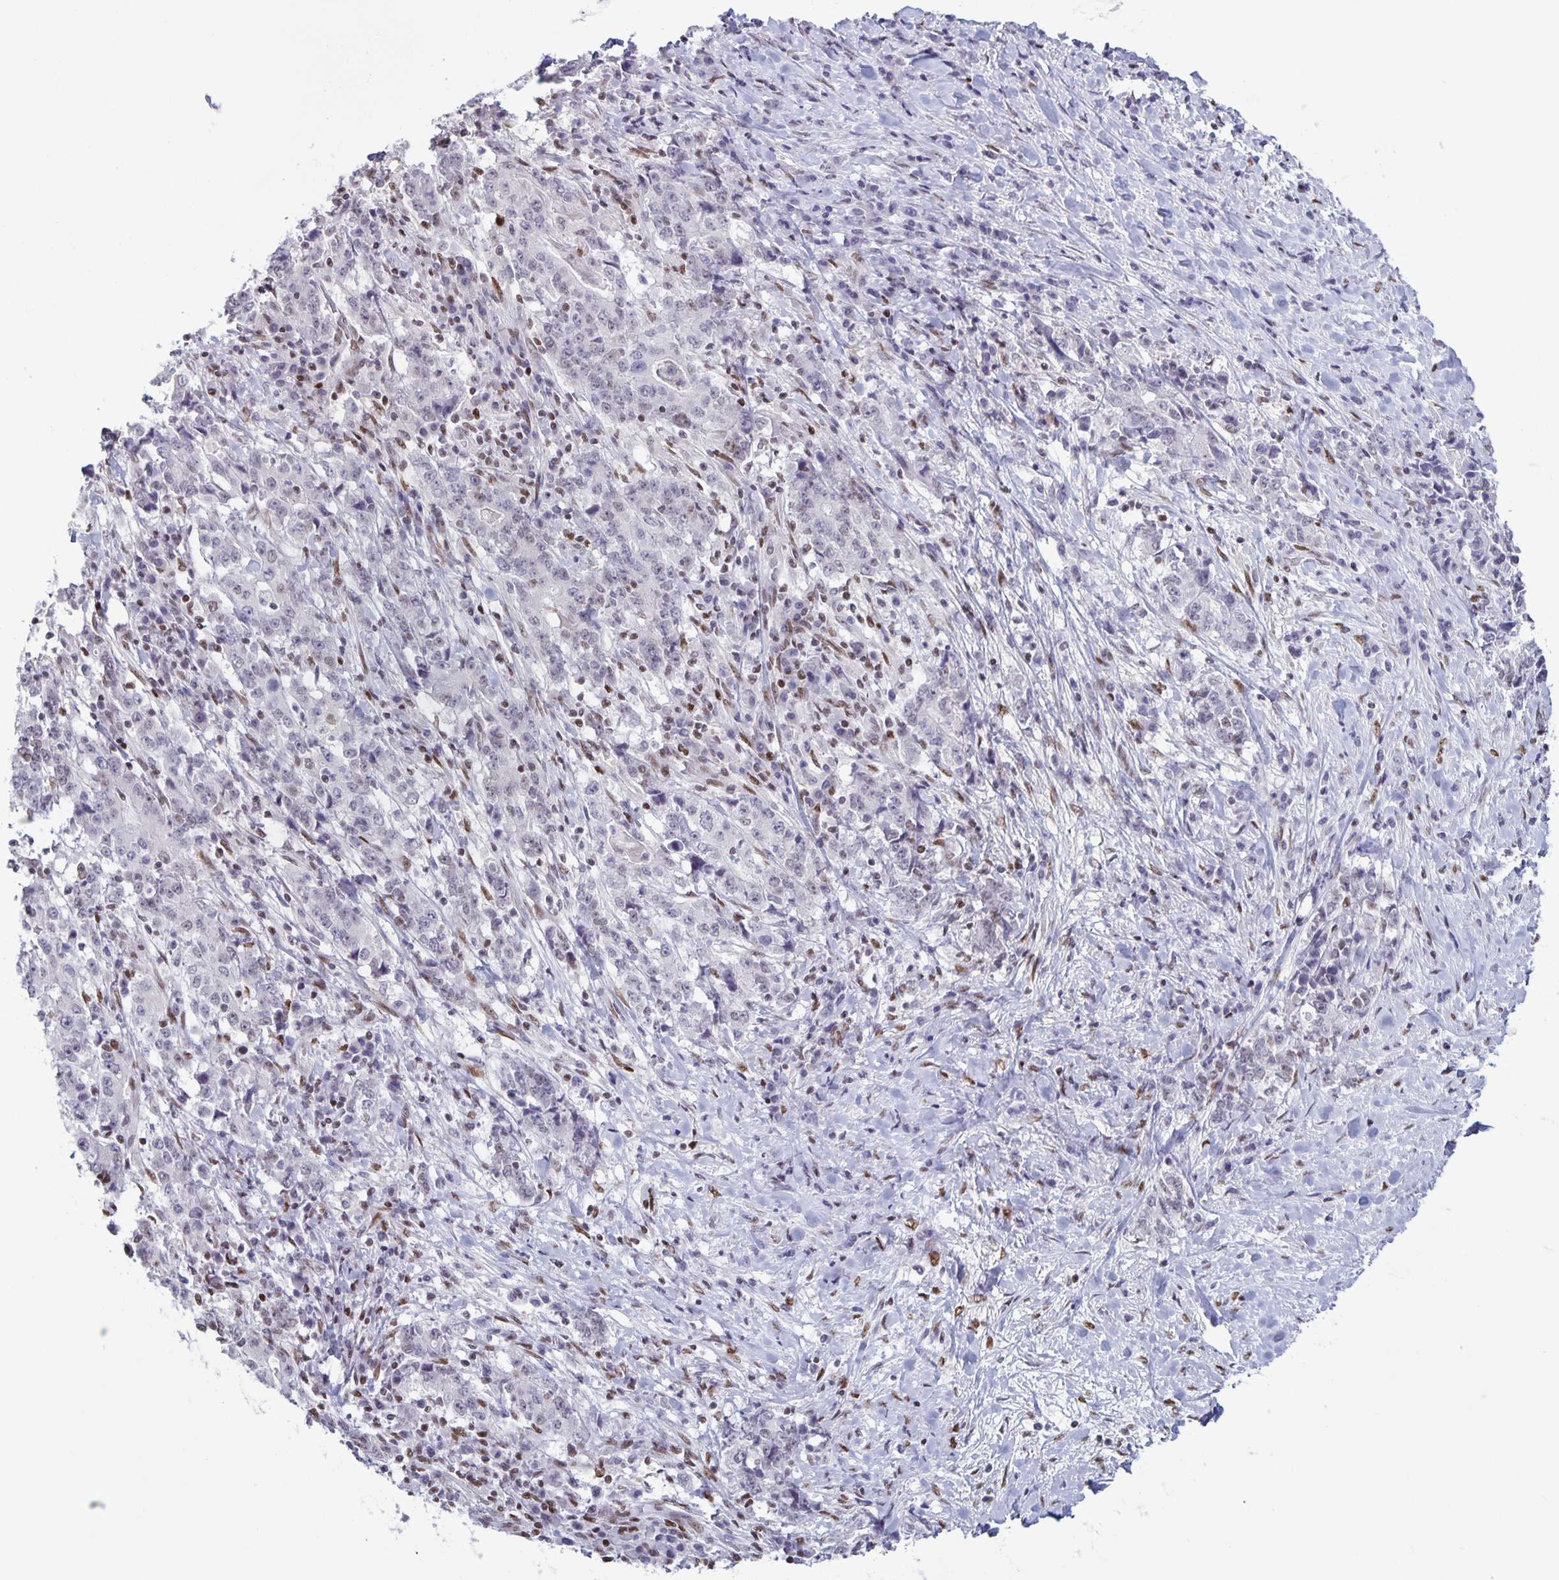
{"staining": {"intensity": "negative", "quantity": "none", "location": "none"}, "tissue": "stomach cancer", "cell_type": "Tumor cells", "image_type": "cancer", "snomed": [{"axis": "morphology", "description": "Normal tissue, NOS"}, {"axis": "morphology", "description": "Adenocarcinoma, NOS"}, {"axis": "topography", "description": "Stomach, upper"}, {"axis": "topography", "description": "Stomach"}], "caption": "A micrograph of adenocarcinoma (stomach) stained for a protein demonstrates no brown staining in tumor cells.", "gene": "JUND", "patient": {"sex": "male", "age": 59}}